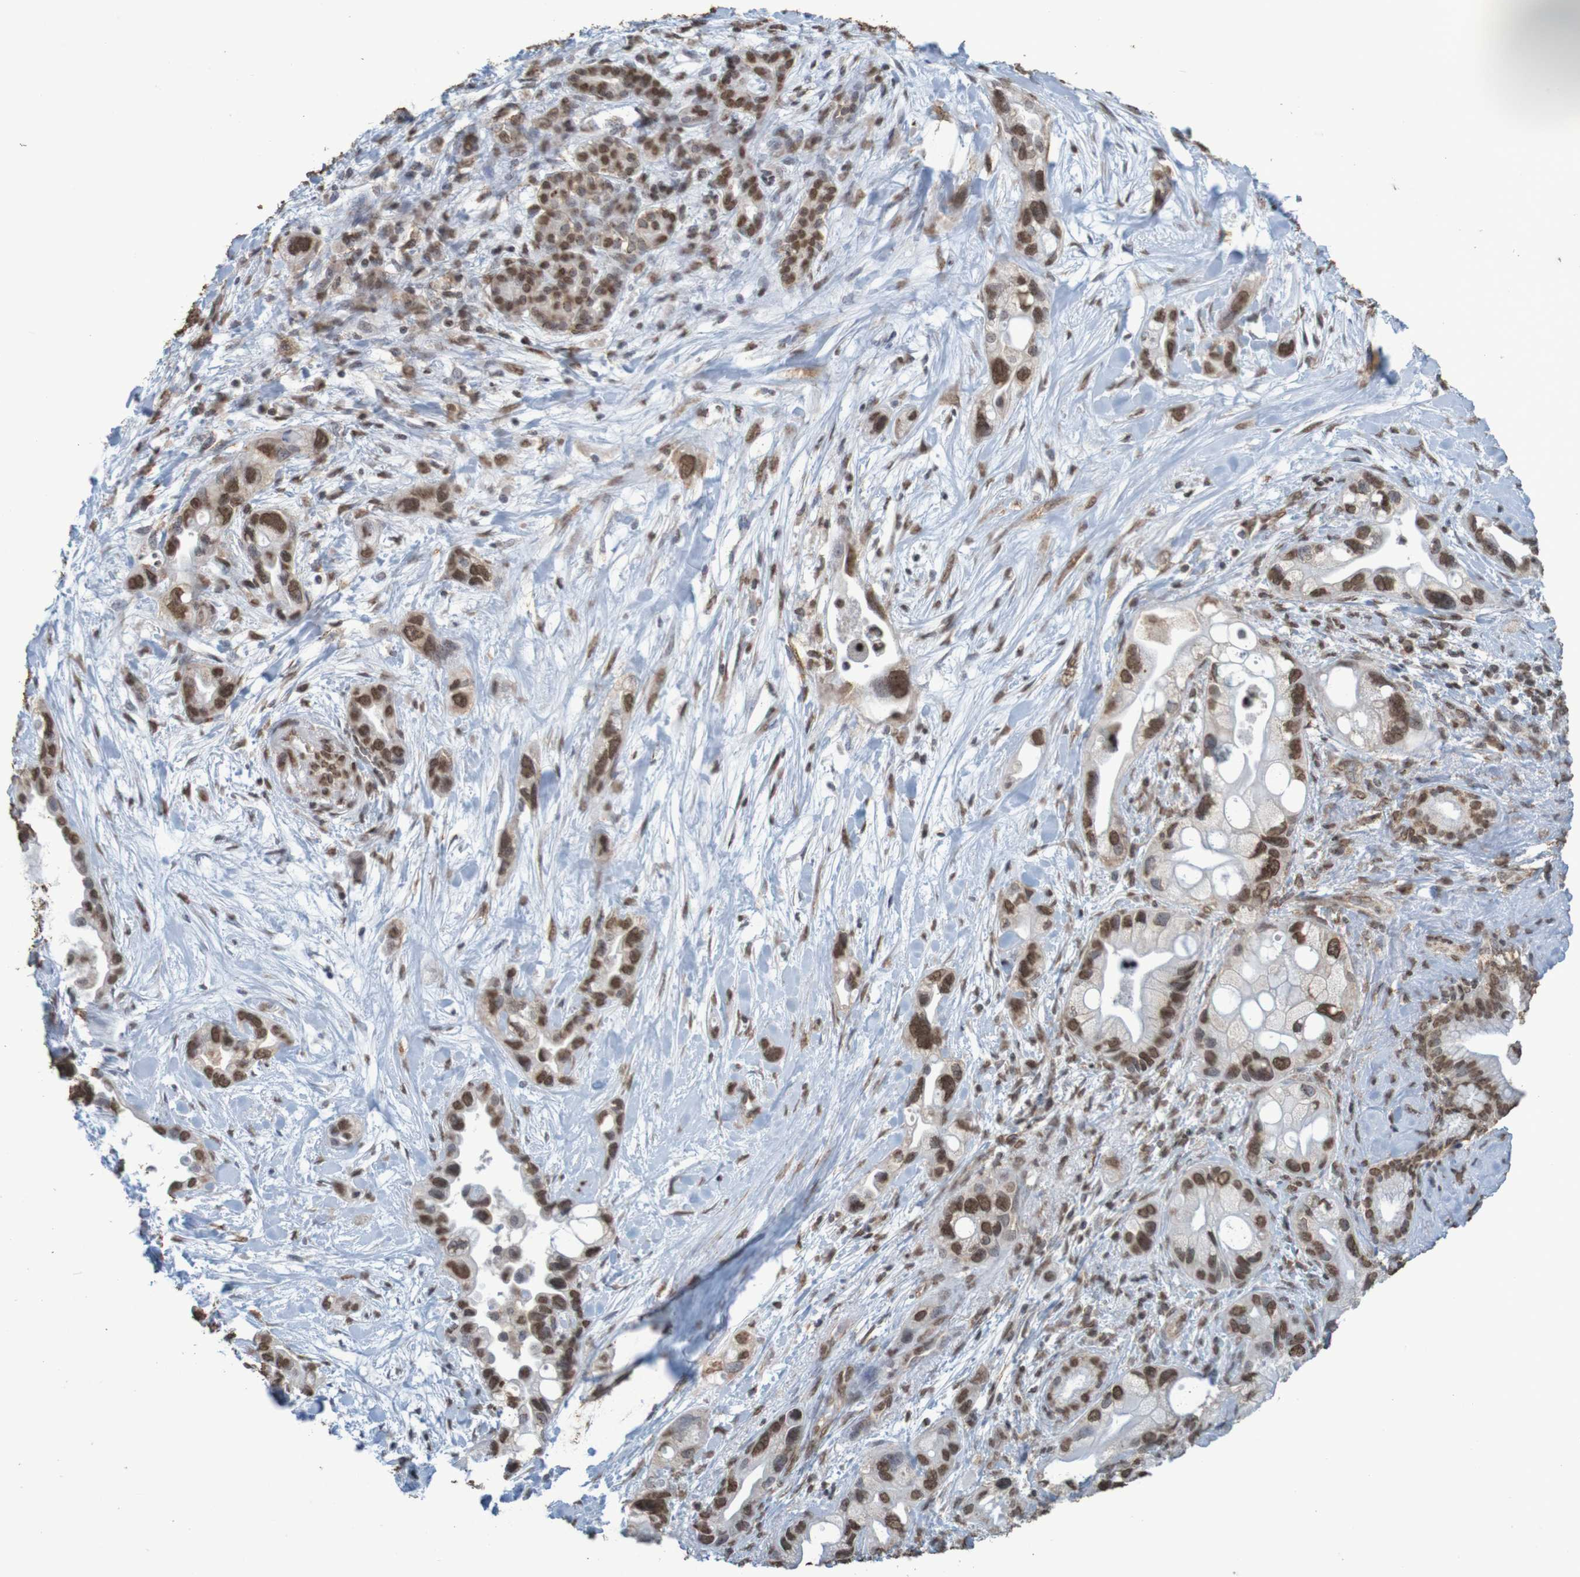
{"staining": {"intensity": "moderate", "quantity": ">75%", "location": "nuclear"}, "tissue": "pancreatic cancer", "cell_type": "Tumor cells", "image_type": "cancer", "snomed": [{"axis": "morphology", "description": "Adenocarcinoma, NOS"}, {"axis": "topography", "description": "Pancreas"}], "caption": "Immunohistochemical staining of pancreatic adenocarcinoma shows moderate nuclear protein positivity in about >75% of tumor cells.", "gene": "GFI1", "patient": {"sex": "female", "age": 77}}